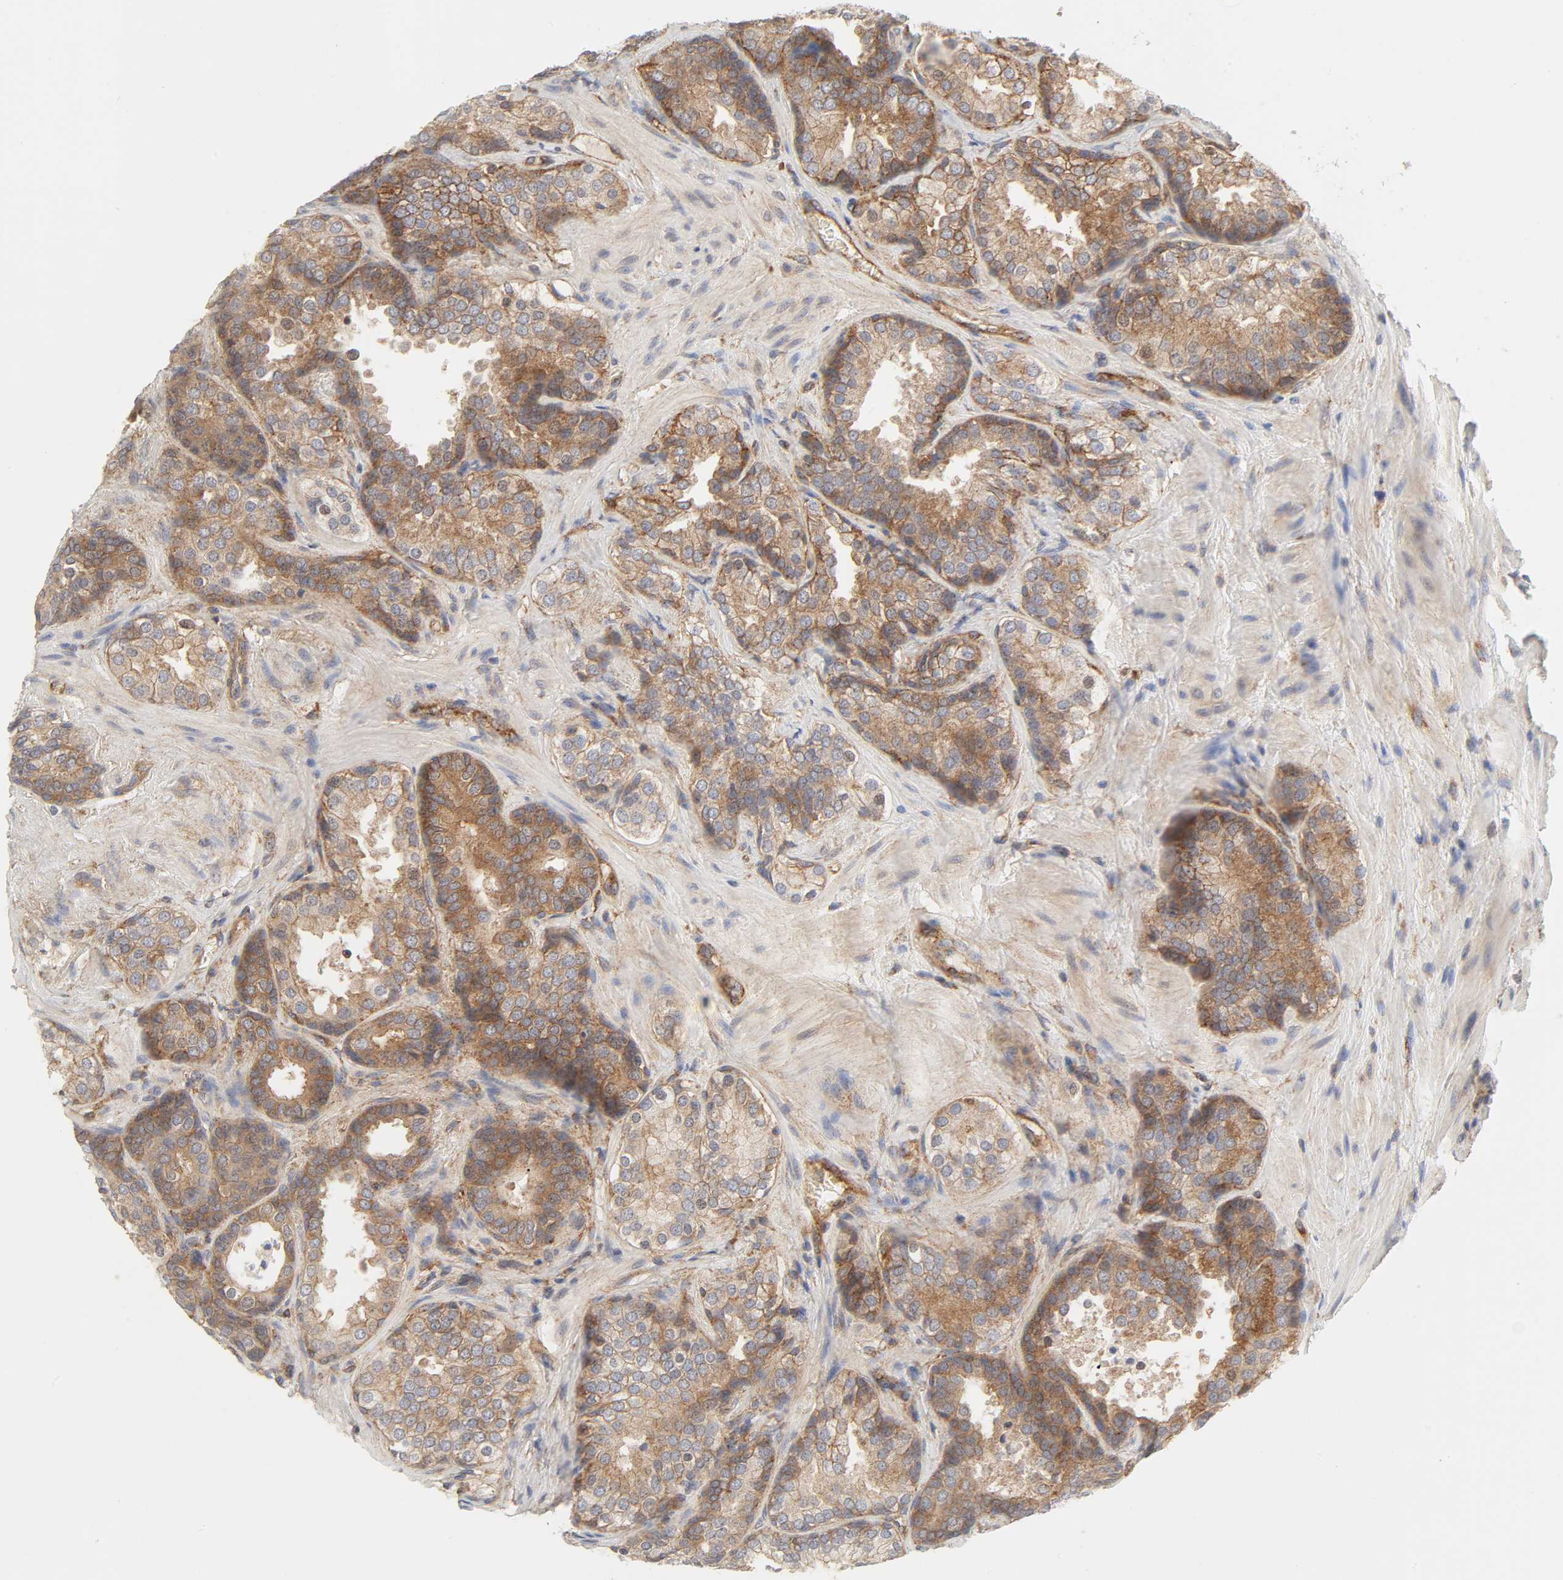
{"staining": {"intensity": "moderate", "quantity": ">75%", "location": "cytoplasmic/membranous"}, "tissue": "prostate cancer", "cell_type": "Tumor cells", "image_type": "cancer", "snomed": [{"axis": "morphology", "description": "Adenocarcinoma, High grade"}, {"axis": "topography", "description": "Prostate"}], "caption": "Prostate cancer (high-grade adenocarcinoma) tissue shows moderate cytoplasmic/membranous positivity in about >75% of tumor cells Using DAB (3,3'-diaminobenzidine) (brown) and hematoxylin (blue) stains, captured at high magnification using brightfield microscopy.", "gene": "AP2A1", "patient": {"sex": "male", "age": 70}}